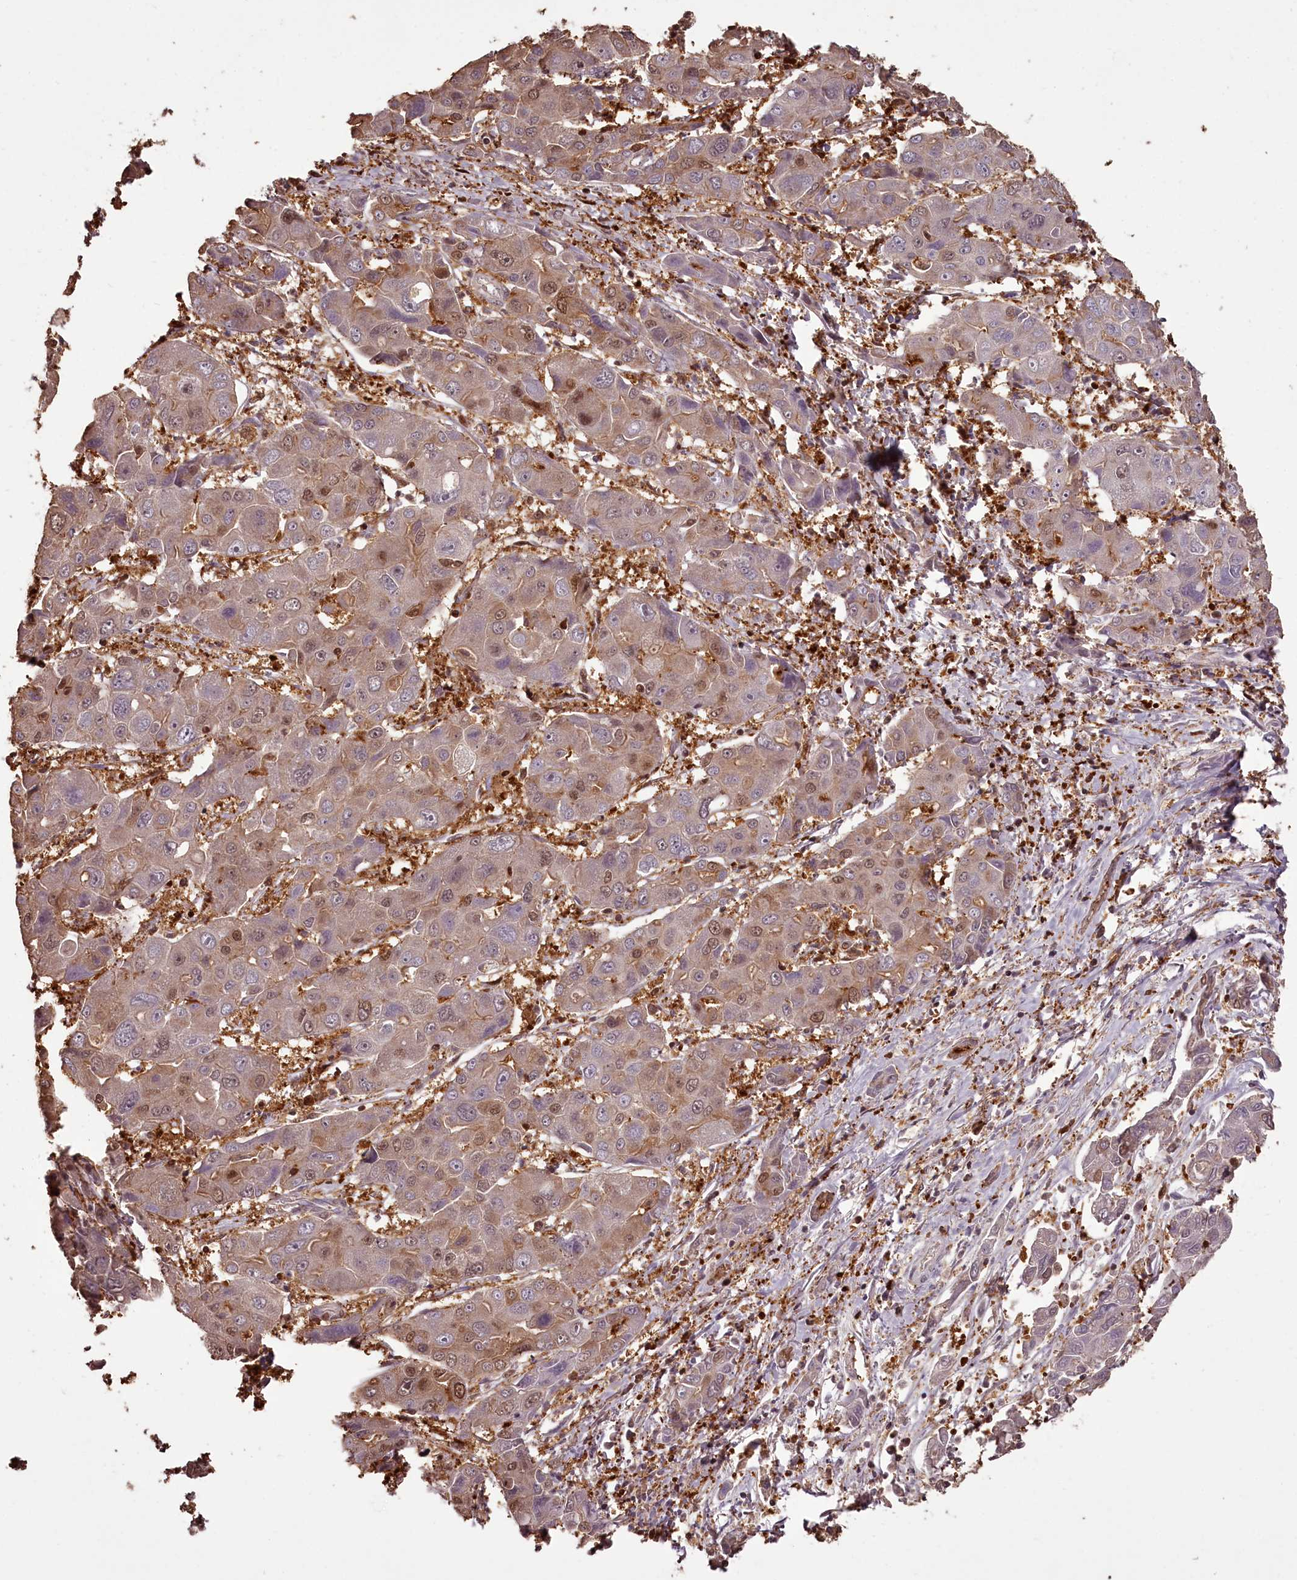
{"staining": {"intensity": "weak", "quantity": "25%-75%", "location": "cytoplasmic/membranous,nuclear"}, "tissue": "liver cancer", "cell_type": "Tumor cells", "image_type": "cancer", "snomed": [{"axis": "morphology", "description": "Cholangiocarcinoma"}, {"axis": "topography", "description": "Liver"}], "caption": "Liver cancer (cholangiocarcinoma) was stained to show a protein in brown. There is low levels of weak cytoplasmic/membranous and nuclear expression in approximately 25%-75% of tumor cells.", "gene": "NPRL2", "patient": {"sex": "male", "age": 67}}